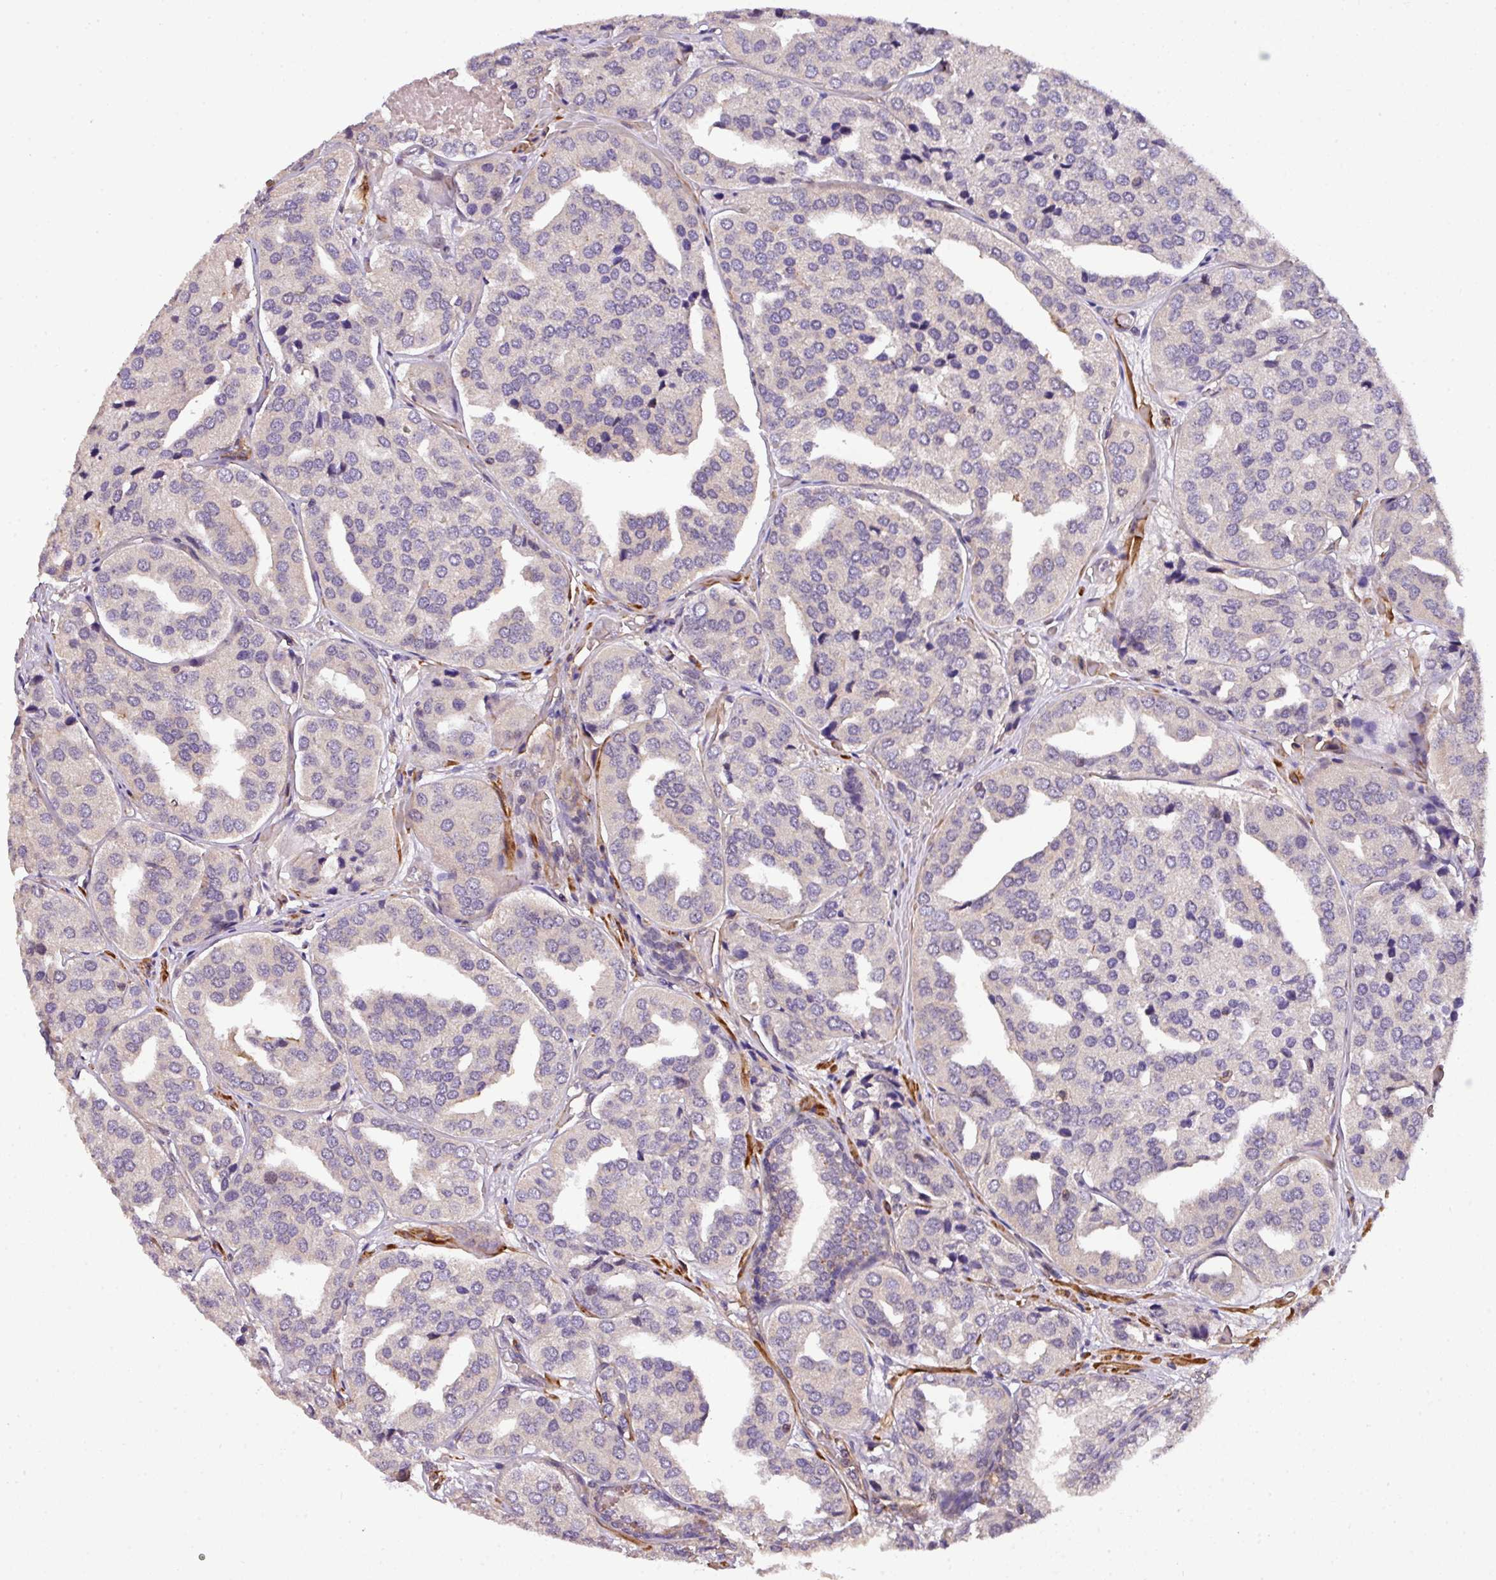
{"staining": {"intensity": "negative", "quantity": "none", "location": "none"}, "tissue": "prostate cancer", "cell_type": "Tumor cells", "image_type": "cancer", "snomed": [{"axis": "morphology", "description": "Adenocarcinoma, High grade"}, {"axis": "topography", "description": "Prostate"}], "caption": "Tumor cells show no significant protein positivity in prostate adenocarcinoma (high-grade).", "gene": "CASS4", "patient": {"sex": "male", "age": 63}}